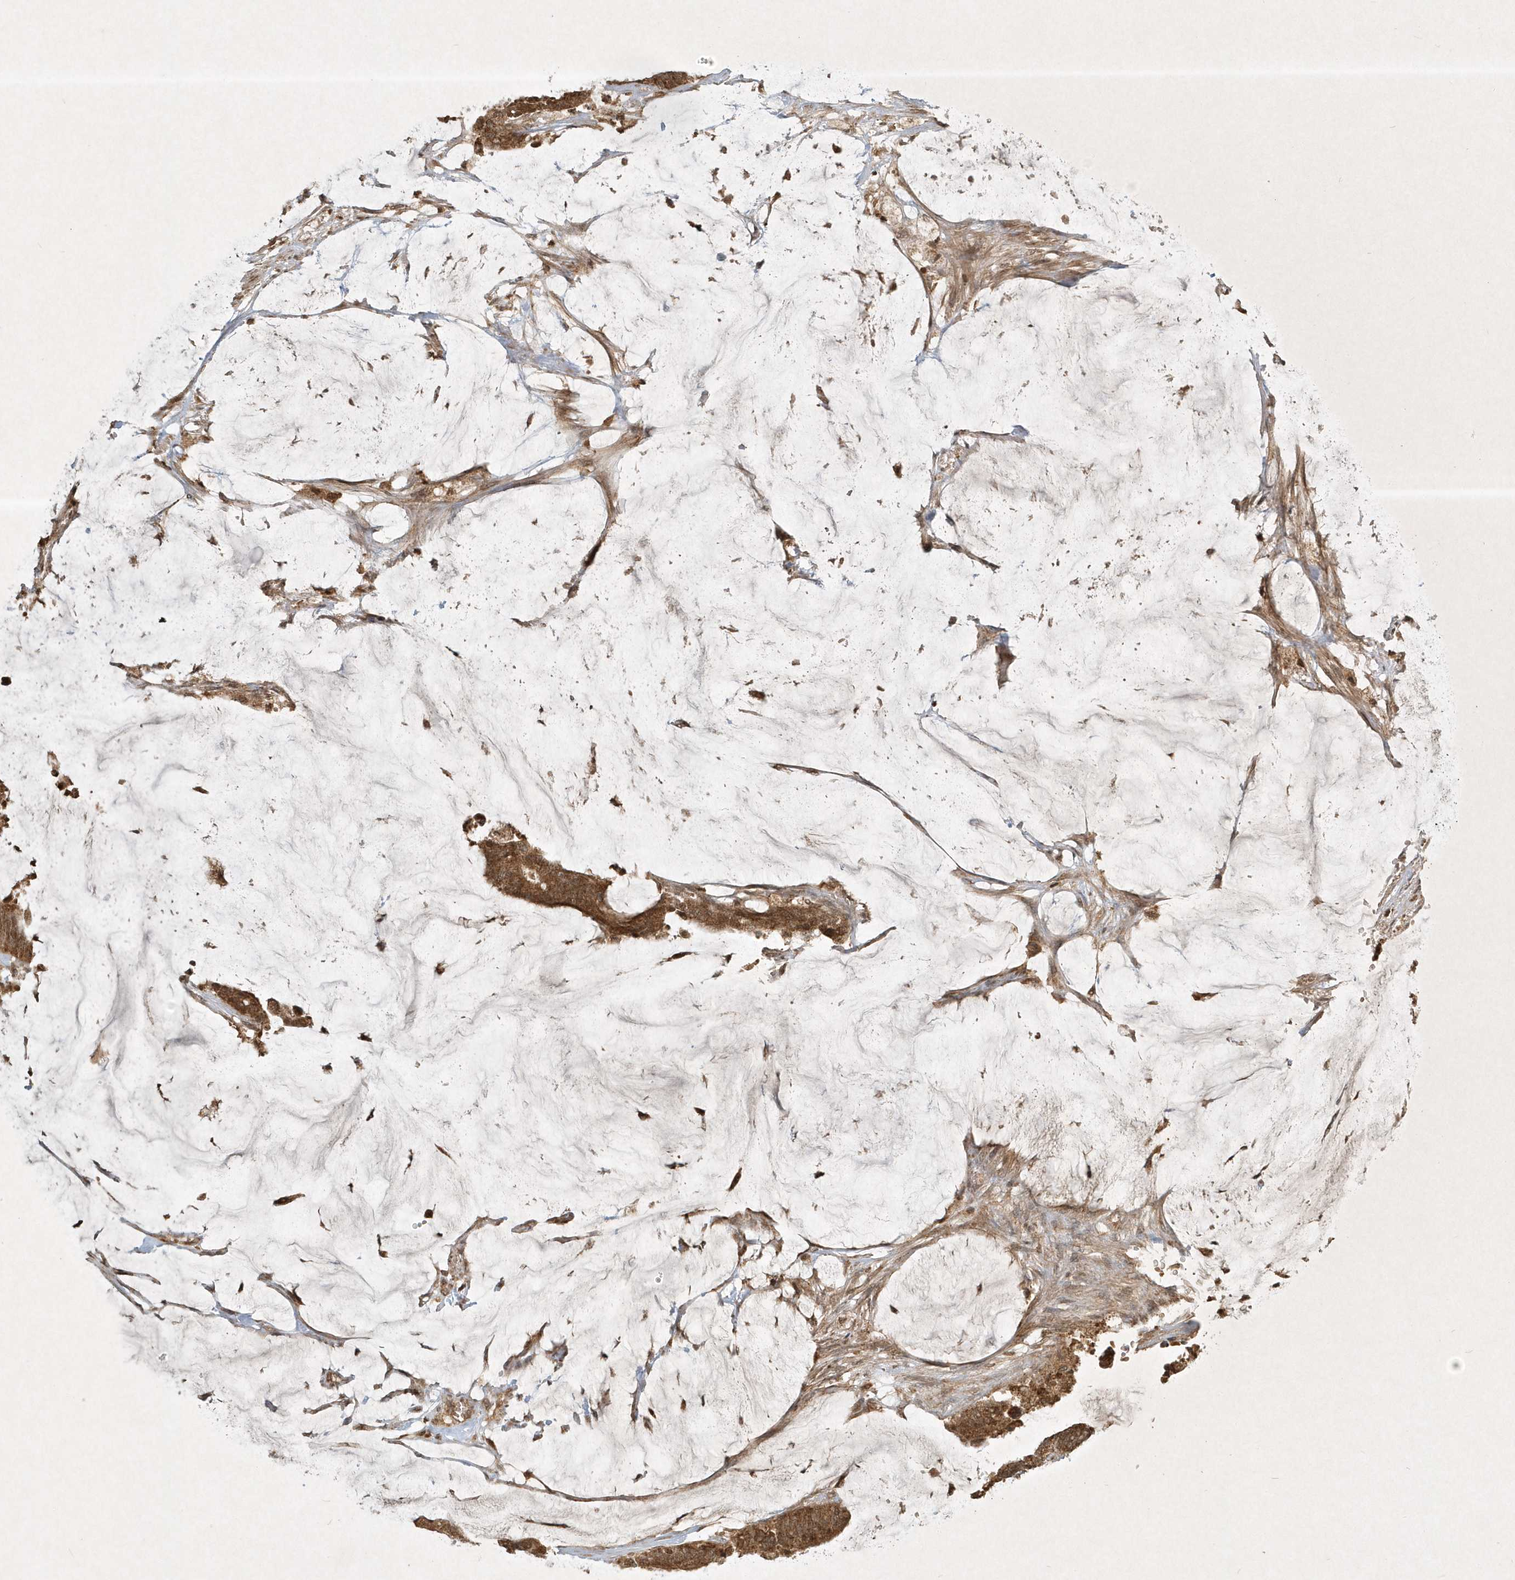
{"staining": {"intensity": "moderate", "quantity": ">75%", "location": "cytoplasmic/membranous"}, "tissue": "colorectal cancer", "cell_type": "Tumor cells", "image_type": "cancer", "snomed": [{"axis": "morphology", "description": "Adenocarcinoma, NOS"}, {"axis": "topography", "description": "Rectum"}], "caption": "Colorectal adenocarcinoma stained with DAB (3,3'-diaminobenzidine) immunohistochemistry (IHC) shows medium levels of moderate cytoplasmic/membranous expression in approximately >75% of tumor cells. (DAB IHC, brown staining for protein, blue staining for nuclei).", "gene": "PLTP", "patient": {"sex": "female", "age": 66}}